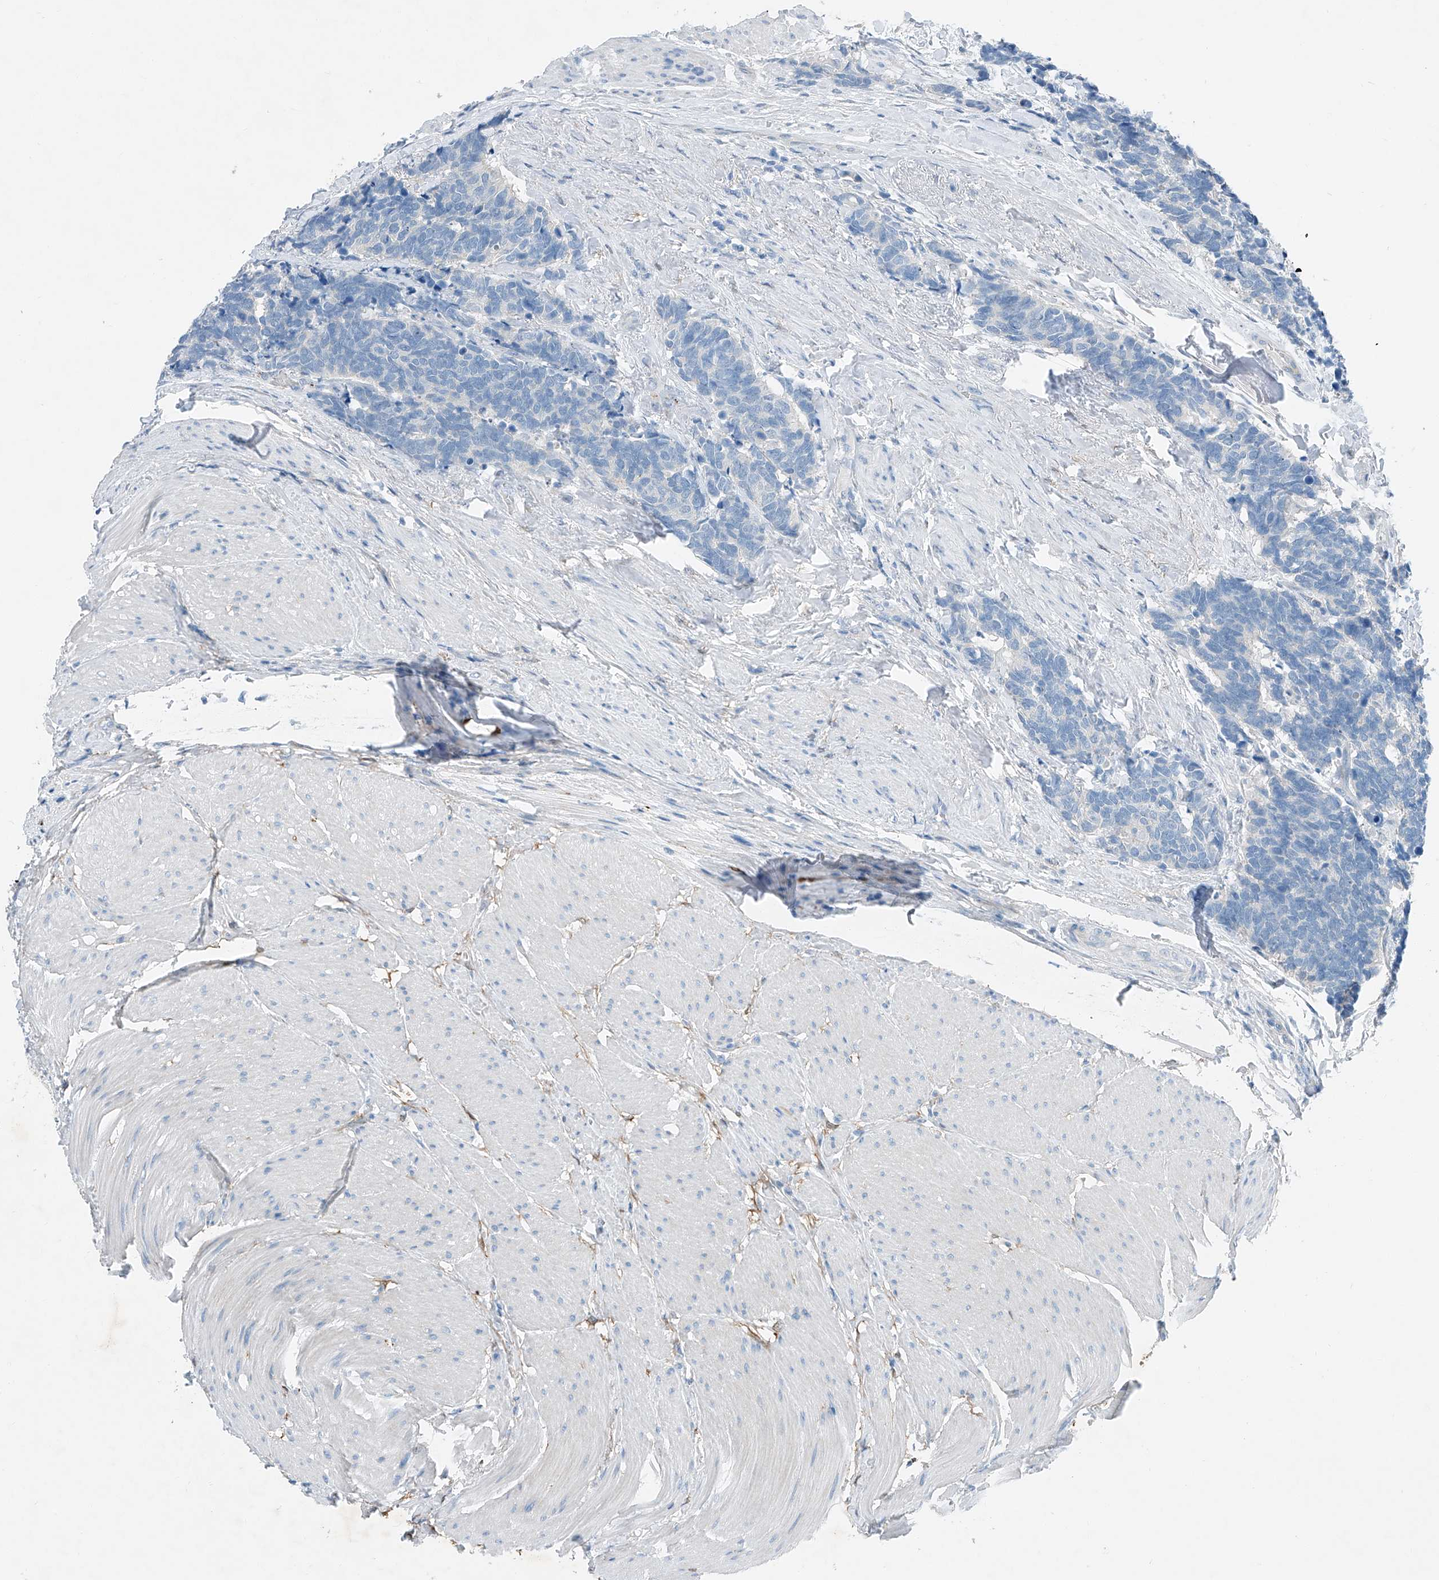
{"staining": {"intensity": "negative", "quantity": "none", "location": "none"}, "tissue": "carcinoid", "cell_type": "Tumor cells", "image_type": "cancer", "snomed": [{"axis": "morphology", "description": "Carcinoma, NOS"}, {"axis": "morphology", "description": "Carcinoid, malignant, NOS"}, {"axis": "topography", "description": "Urinary bladder"}], "caption": "DAB immunohistochemical staining of carcinoid exhibits no significant expression in tumor cells.", "gene": "MDGA1", "patient": {"sex": "male", "age": 57}}